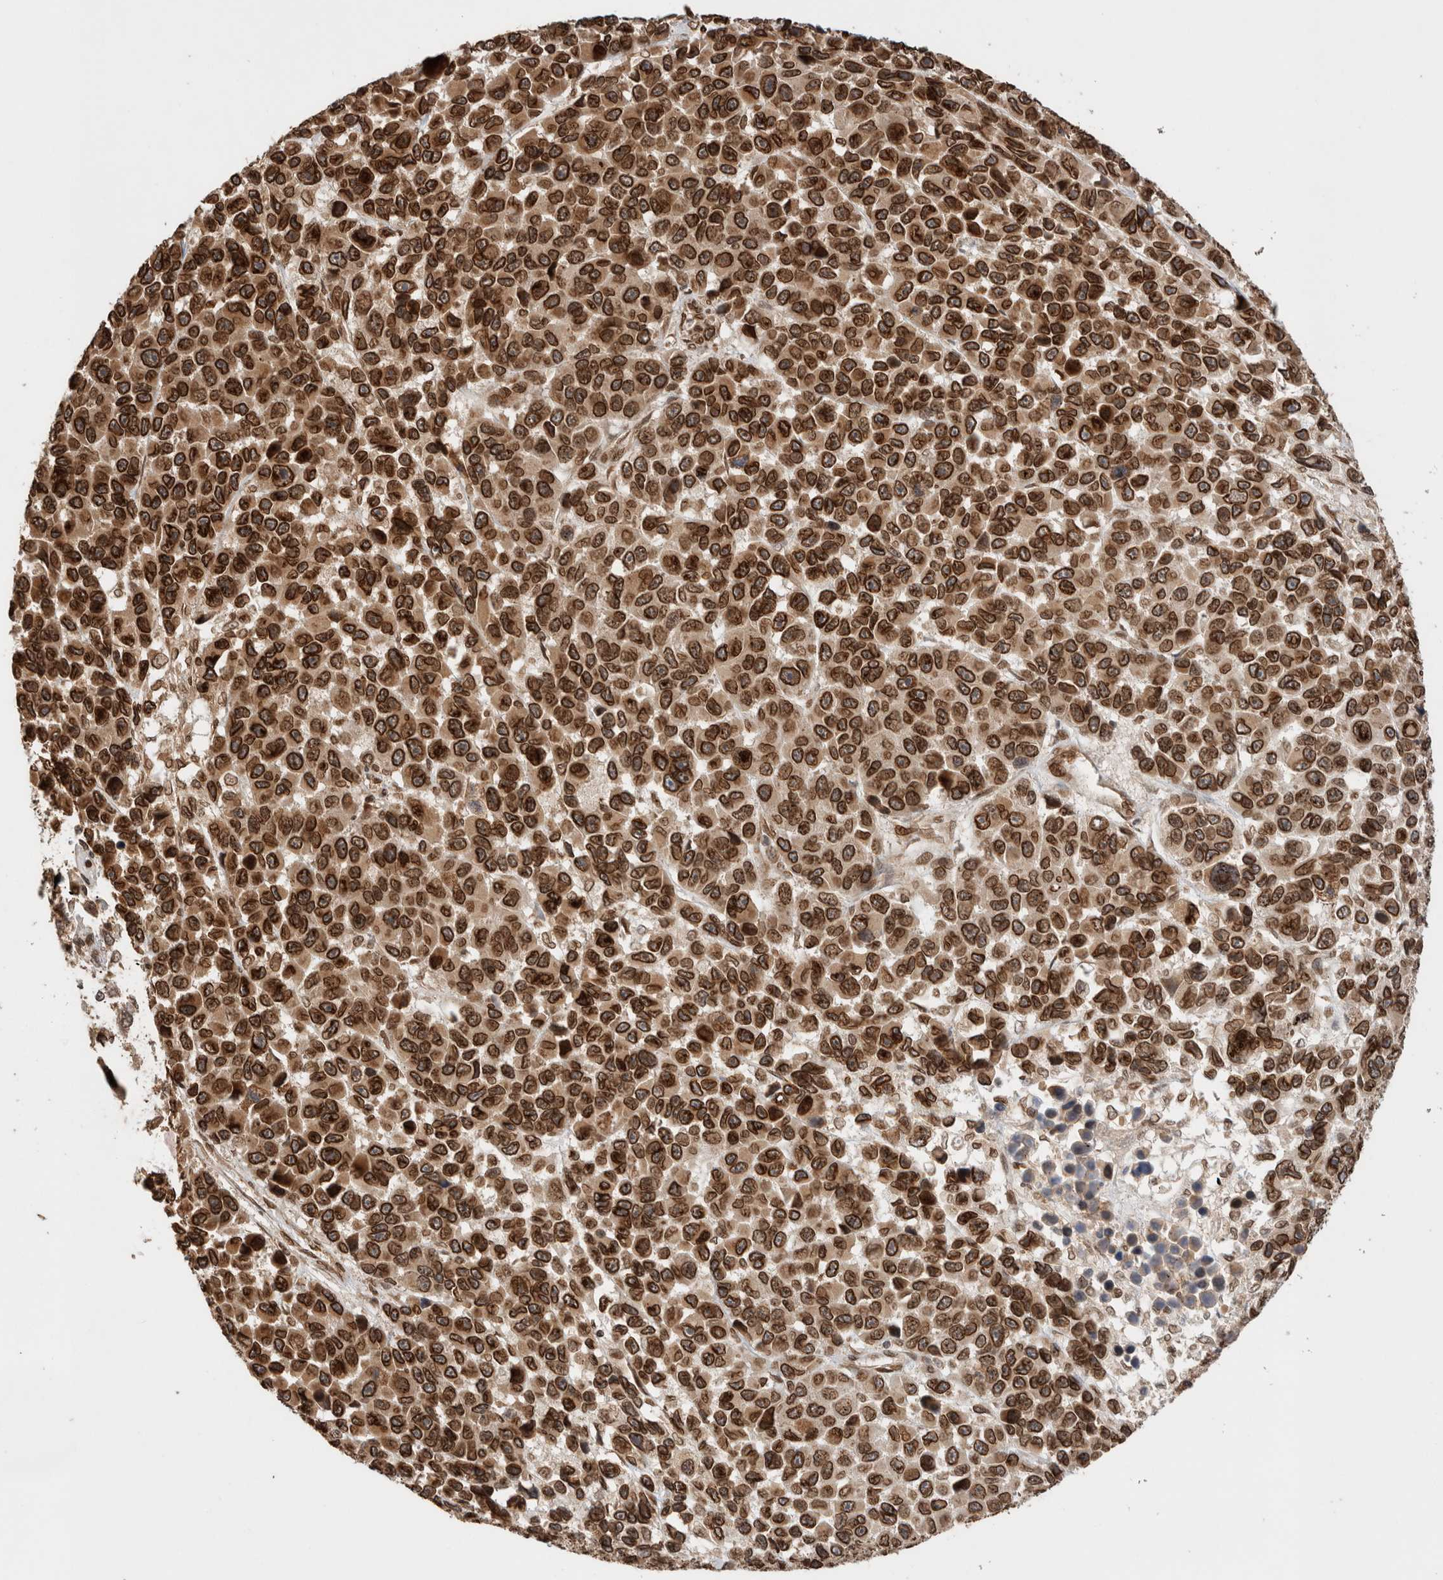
{"staining": {"intensity": "strong", "quantity": ">75%", "location": "cytoplasmic/membranous,nuclear"}, "tissue": "melanoma", "cell_type": "Tumor cells", "image_type": "cancer", "snomed": [{"axis": "morphology", "description": "Malignant melanoma, NOS"}, {"axis": "topography", "description": "Skin"}], "caption": "An image of melanoma stained for a protein shows strong cytoplasmic/membranous and nuclear brown staining in tumor cells.", "gene": "TPR", "patient": {"sex": "male", "age": 53}}